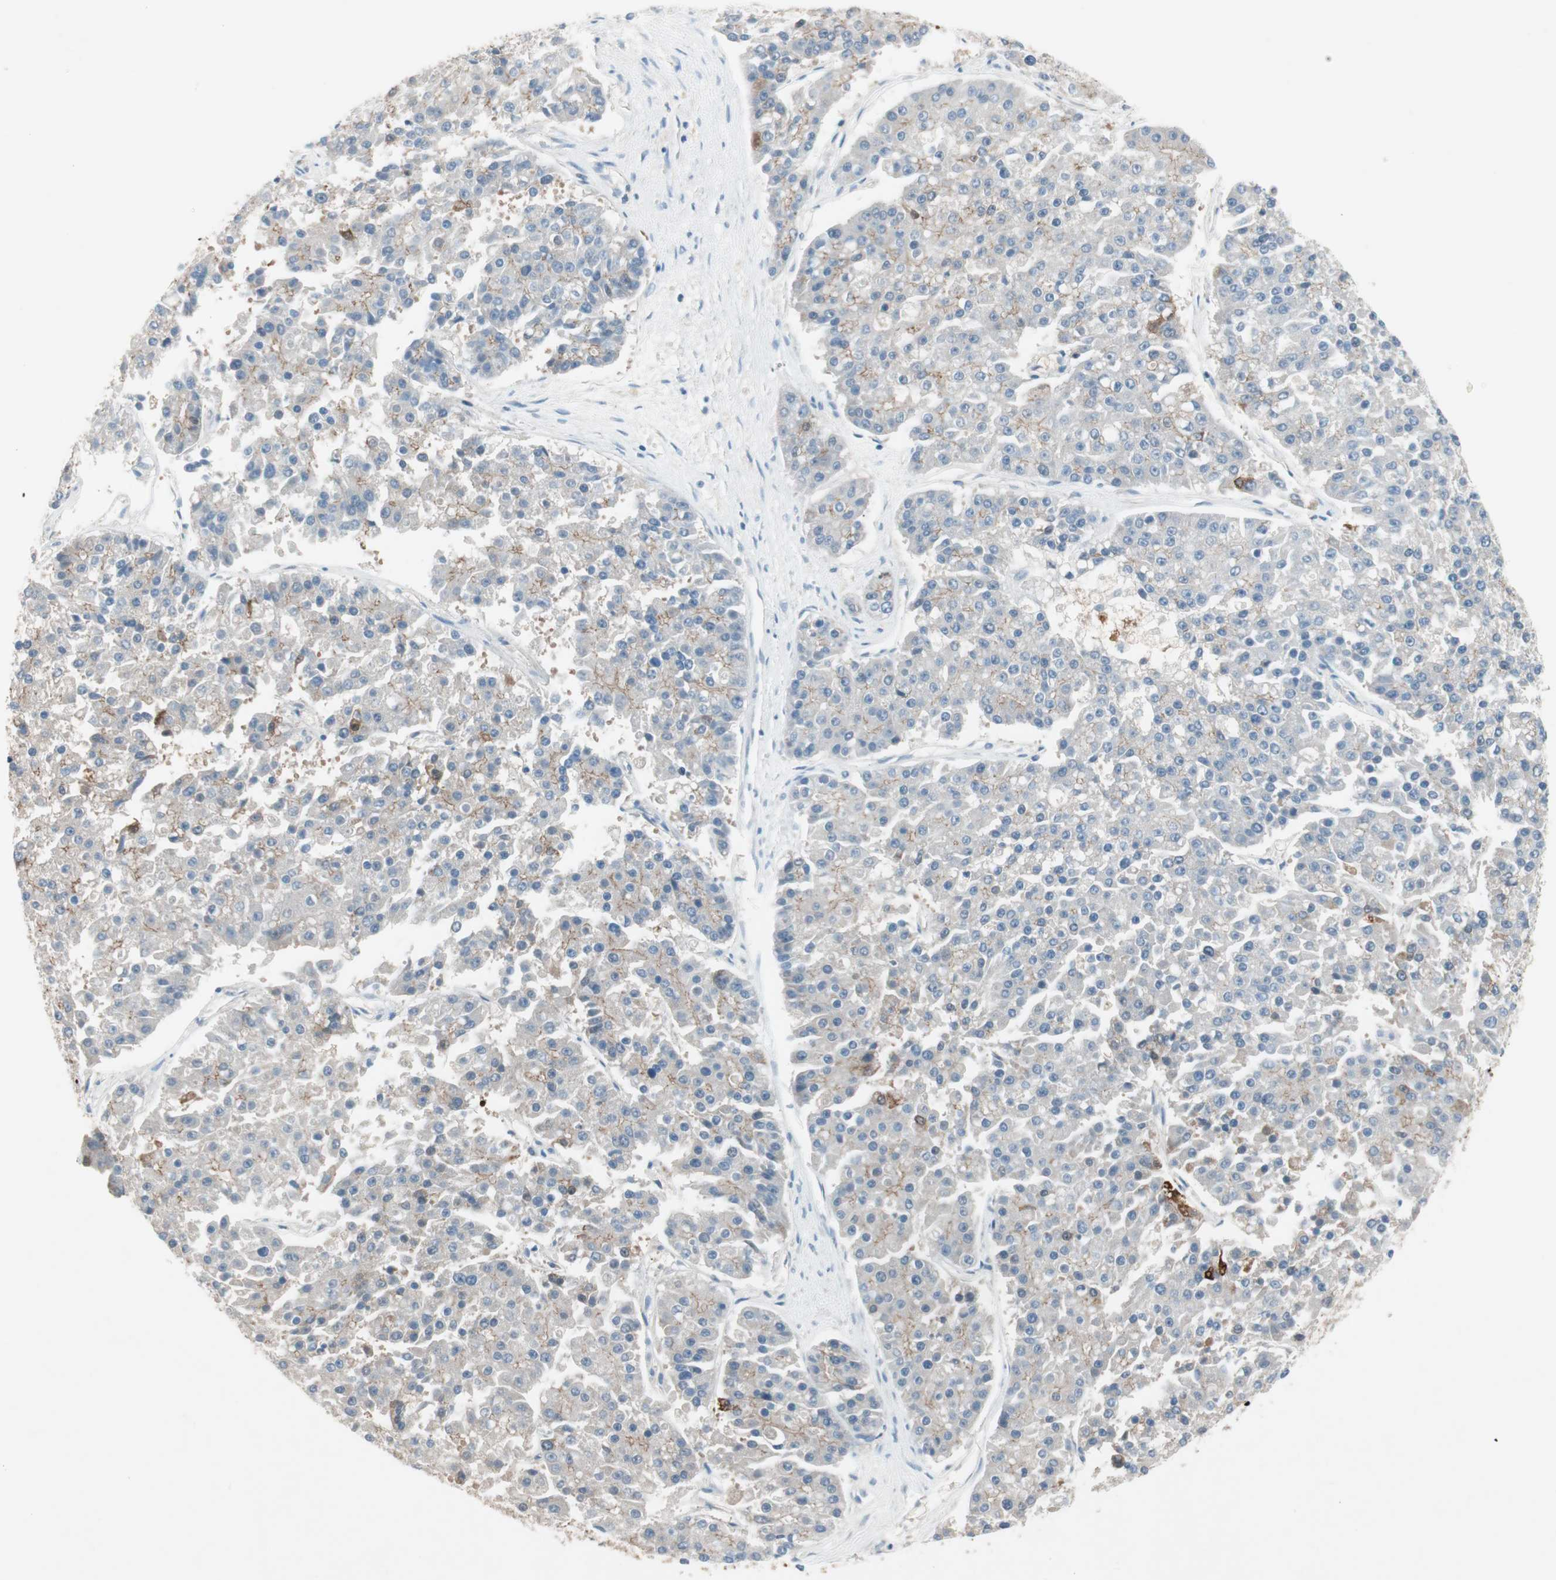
{"staining": {"intensity": "negative", "quantity": "none", "location": "none"}, "tissue": "pancreatic cancer", "cell_type": "Tumor cells", "image_type": "cancer", "snomed": [{"axis": "morphology", "description": "Adenocarcinoma, NOS"}, {"axis": "topography", "description": "Pancreas"}], "caption": "Immunohistochemistry of adenocarcinoma (pancreatic) displays no staining in tumor cells.", "gene": "GLUL", "patient": {"sex": "male", "age": 50}}